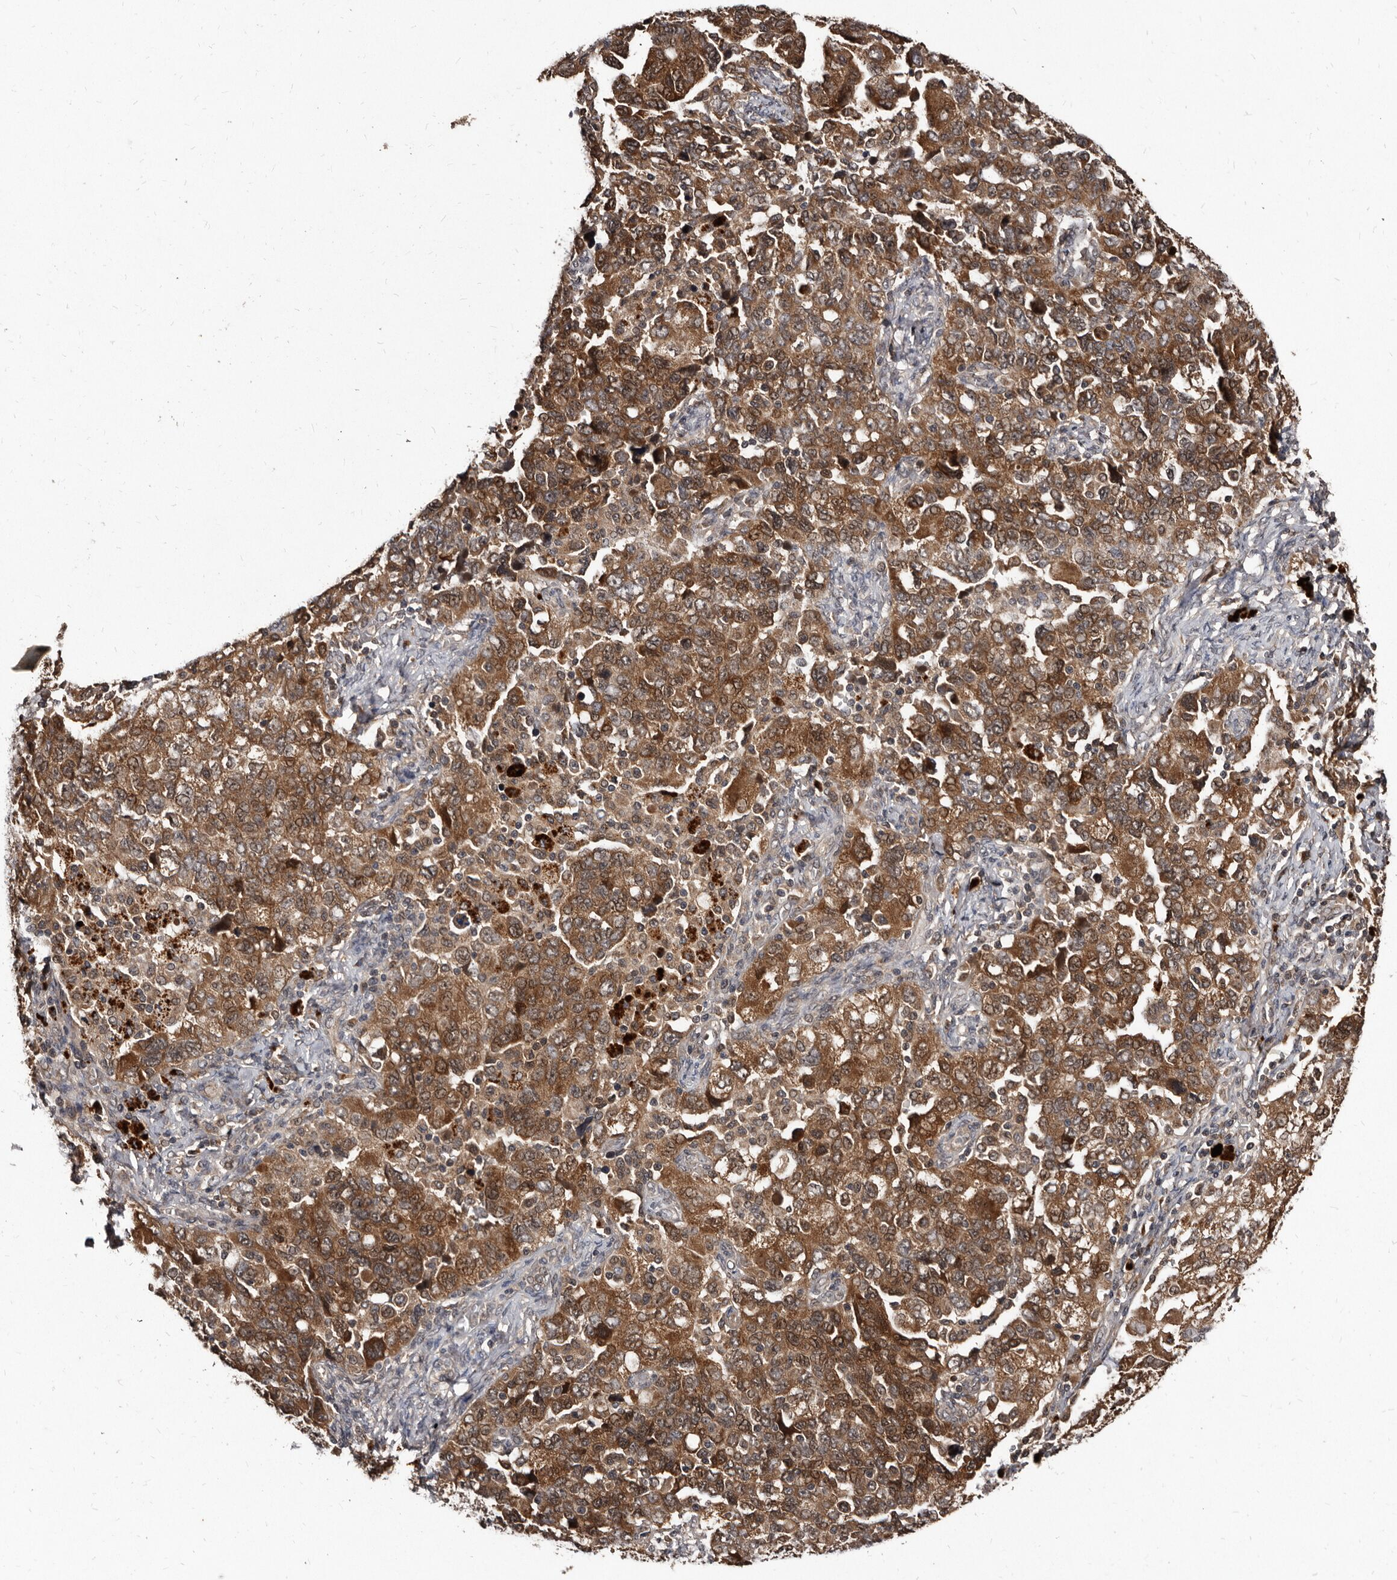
{"staining": {"intensity": "moderate", "quantity": ">75%", "location": "cytoplasmic/membranous"}, "tissue": "ovarian cancer", "cell_type": "Tumor cells", "image_type": "cancer", "snomed": [{"axis": "morphology", "description": "Carcinoma, NOS"}, {"axis": "morphology", "description": "Cystadenocarcinoma, serous, NOS"}, {"axis": "topography", "description": "Ovary"}], "caption": "Protein staining of ovarian serous cystadenocarcinoma tissue displays moderate cytoplasmic/membranous expression in approximately >75% of tumor cells. The staining was performed using DAB (3,3'-diaminobenzidine), with brown indicating positive protein expression. Nuclei are stained blue with hematoxylin.", "gene": "PMVK", "patient": {"sex": "female", "age": 69}}